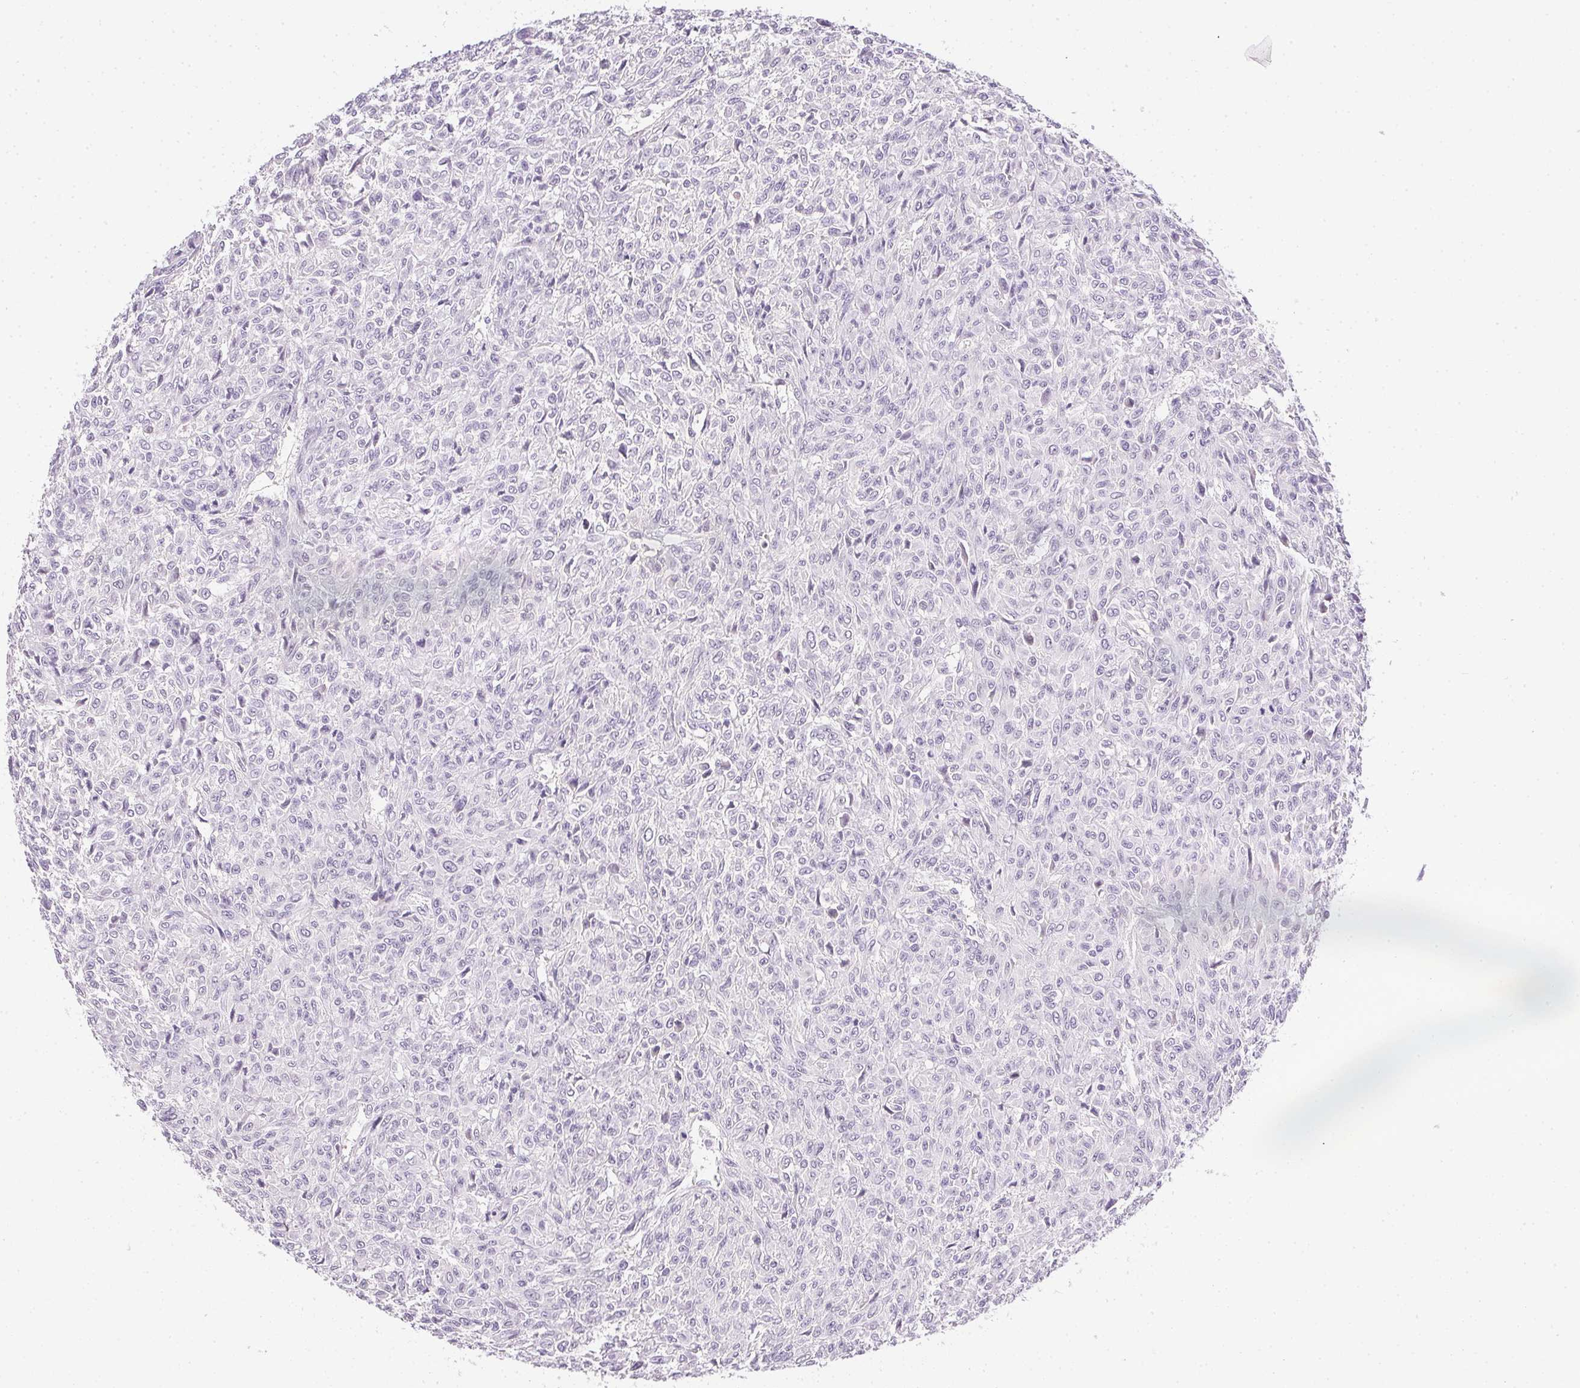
{"staining": {"intensity": "negative", "quantity": "none", "location": "none"}, "tissue": "renal cancer", "cell_type": "Tumor cells", "image_type": "cancer", "snomed": [{"axis": "morphology", "description": "Adenocarcinoma, NOS"}, {"axis": "topography", "description": "Kidney"}], "caption": "The histopathology image shows no staining of tumor cells in renal cancer.", "gene": "GSDMC", "patient": {"sex": "male", "age": 58}}